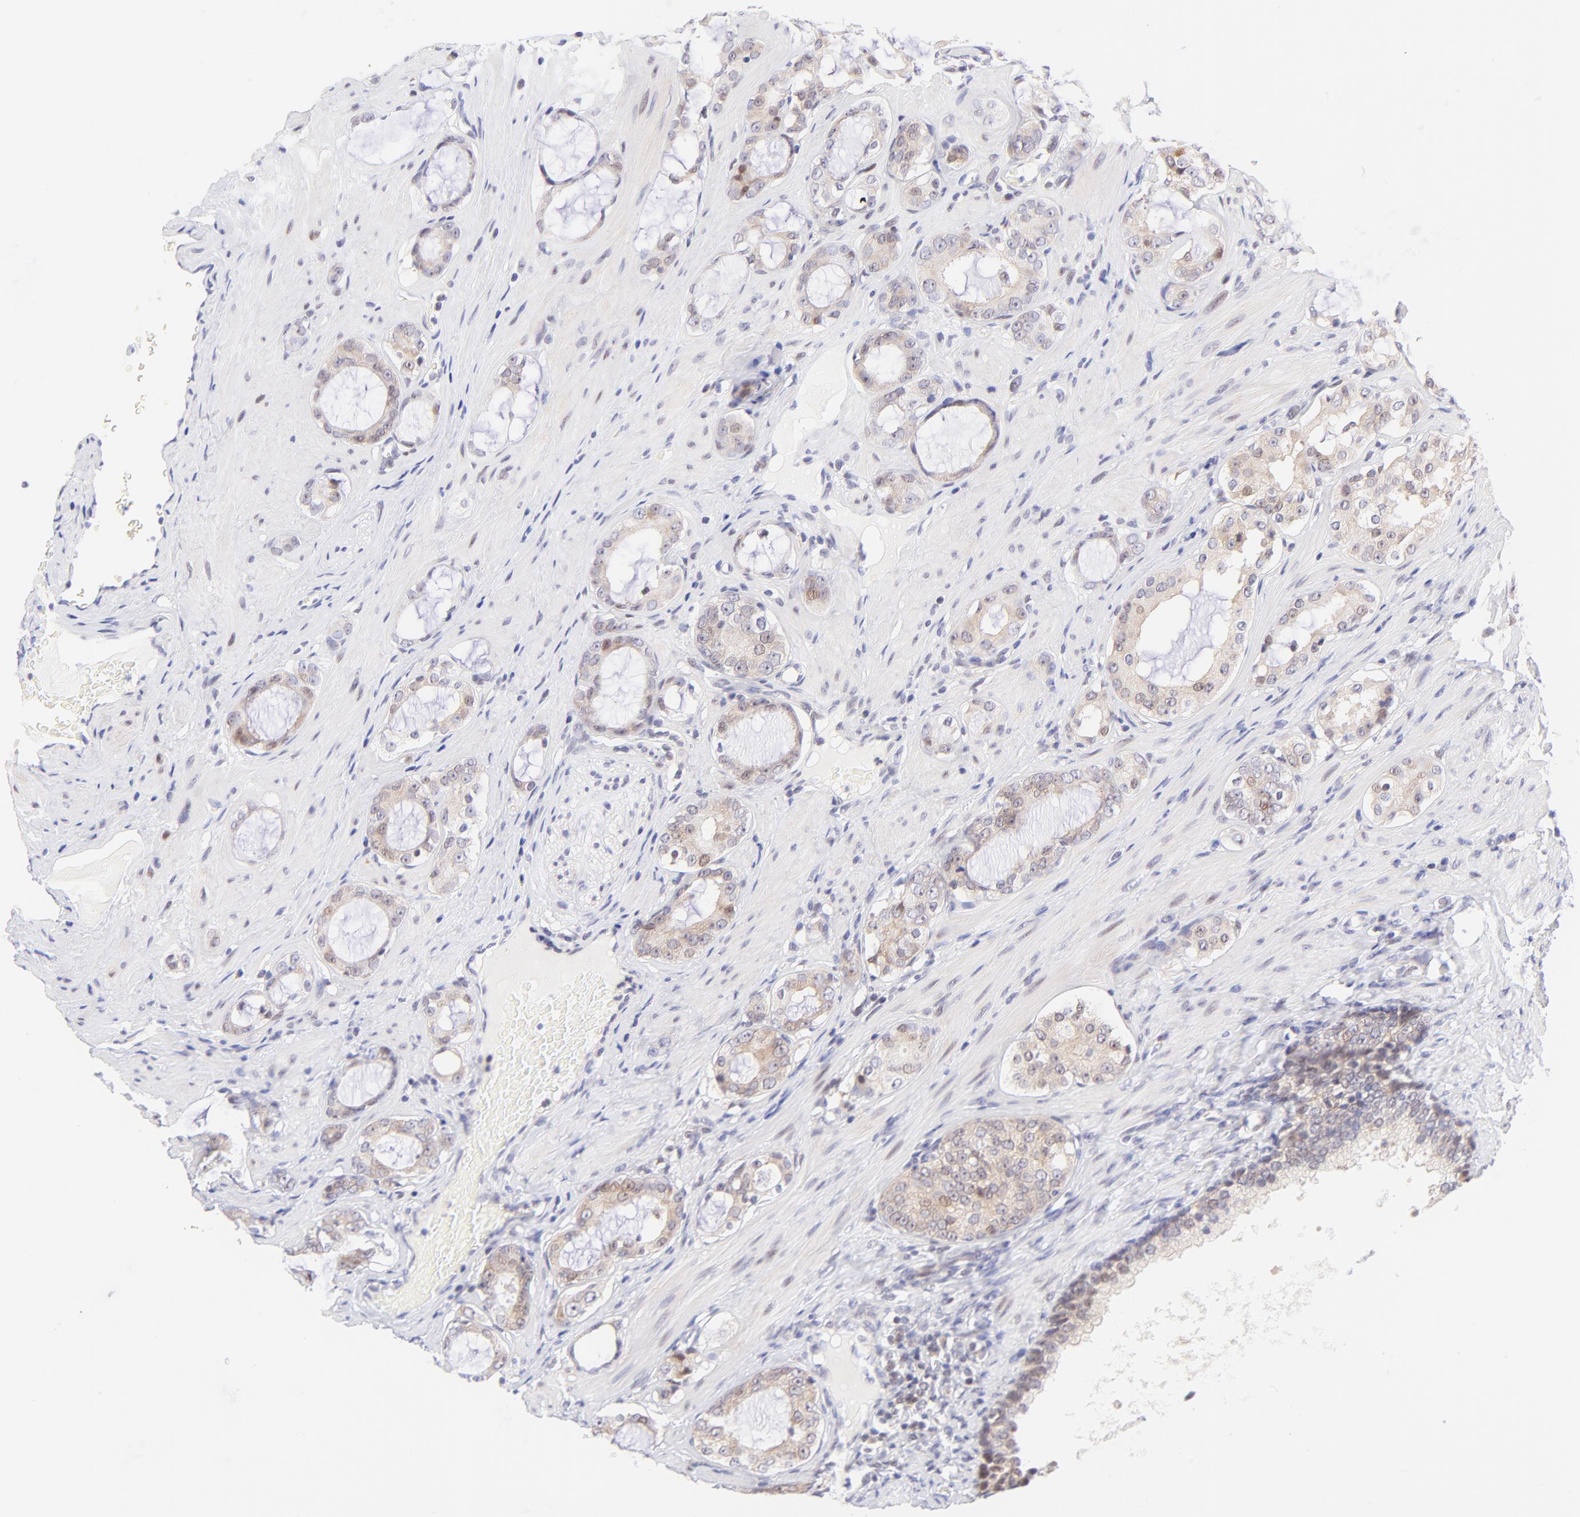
{"staining": {"intensity": "weak", "quantity": ">75%", "location": "cytoplasmic/membranous"}, "tissue": "prostate cancer", "cell_type": "Tumor cells", "image_type": "cancer", "snomed": [{"axis": "morphology", "description": "Adenocarcinoma, Medium grade"}, {"axis": "topography", "description": "Prostate"}], "caption": "Tumor cells show low levels of weak cytoplasmic/membranous staining in about >75% of cells in prostate cancer (adenocarcinoma (medium-grade)).", "gene": "PBDC1", "patient": {"sex": "male", "age": 73}}